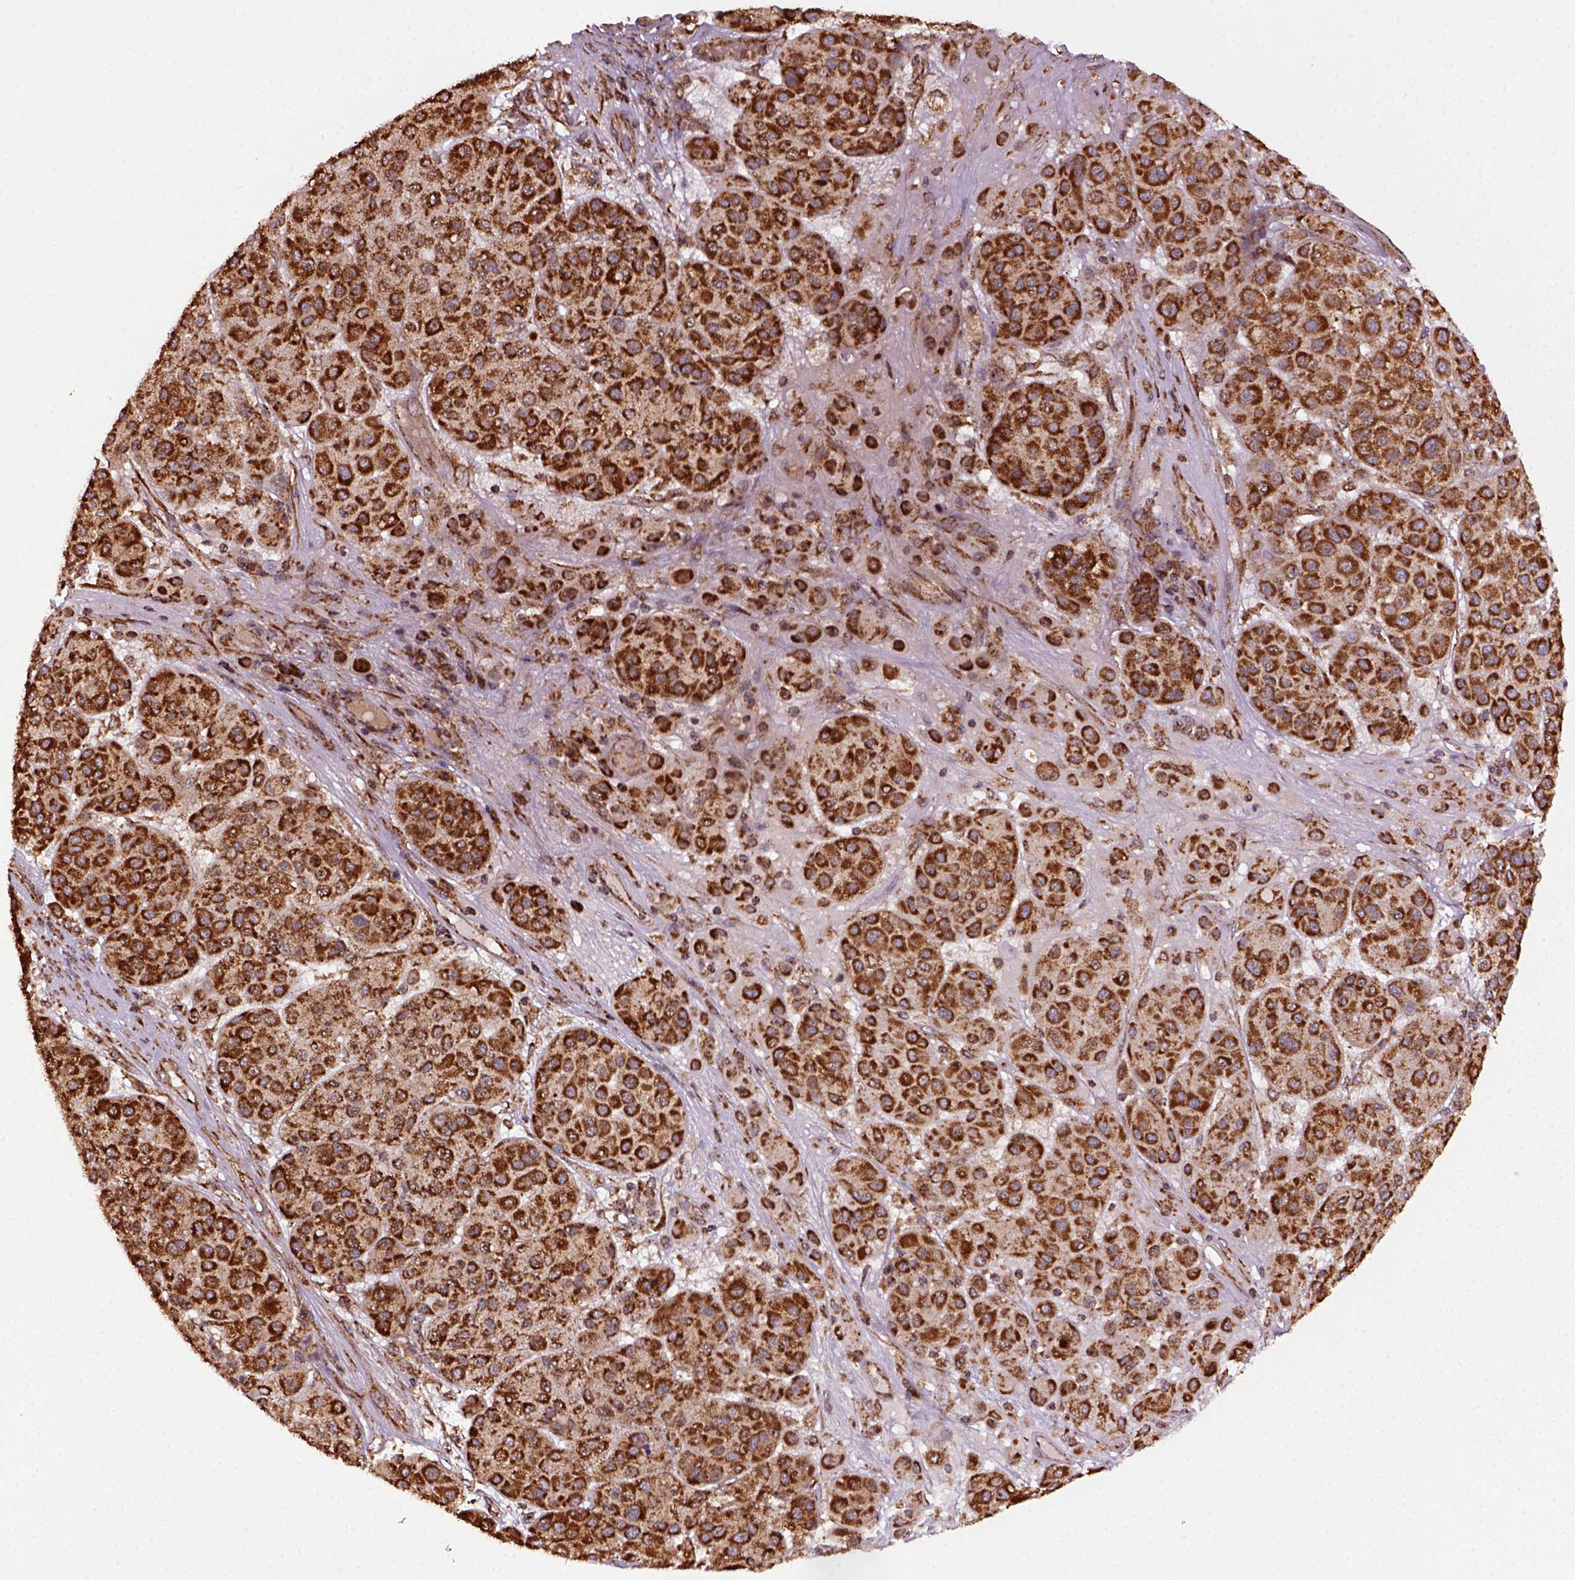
{"staining": {"intensity": "strong", "quantity": ">75%", "location": "cytoplasmic/membranous"}, "tissue": "melanoma", "cell_type": "Tumor cells", "image_type": "cancer", "snomed": [{"axis": "morphology", "description": "Malignant melanoma, Metastatic site"}, {"axis": "topography", "description": "Smooth muscle"}], "caption": "Protein analysis of melanoma tissue shows strong cytoplasmic/membranous staining in about >75% of tumor cells. The staining is performed using DAB brown chromogen to label protein expression. The nuclei are counter-stained blue using hematoxylin.", "gene": "MAPK8IP3", "patient": {"sex": "male", "age": 41}}